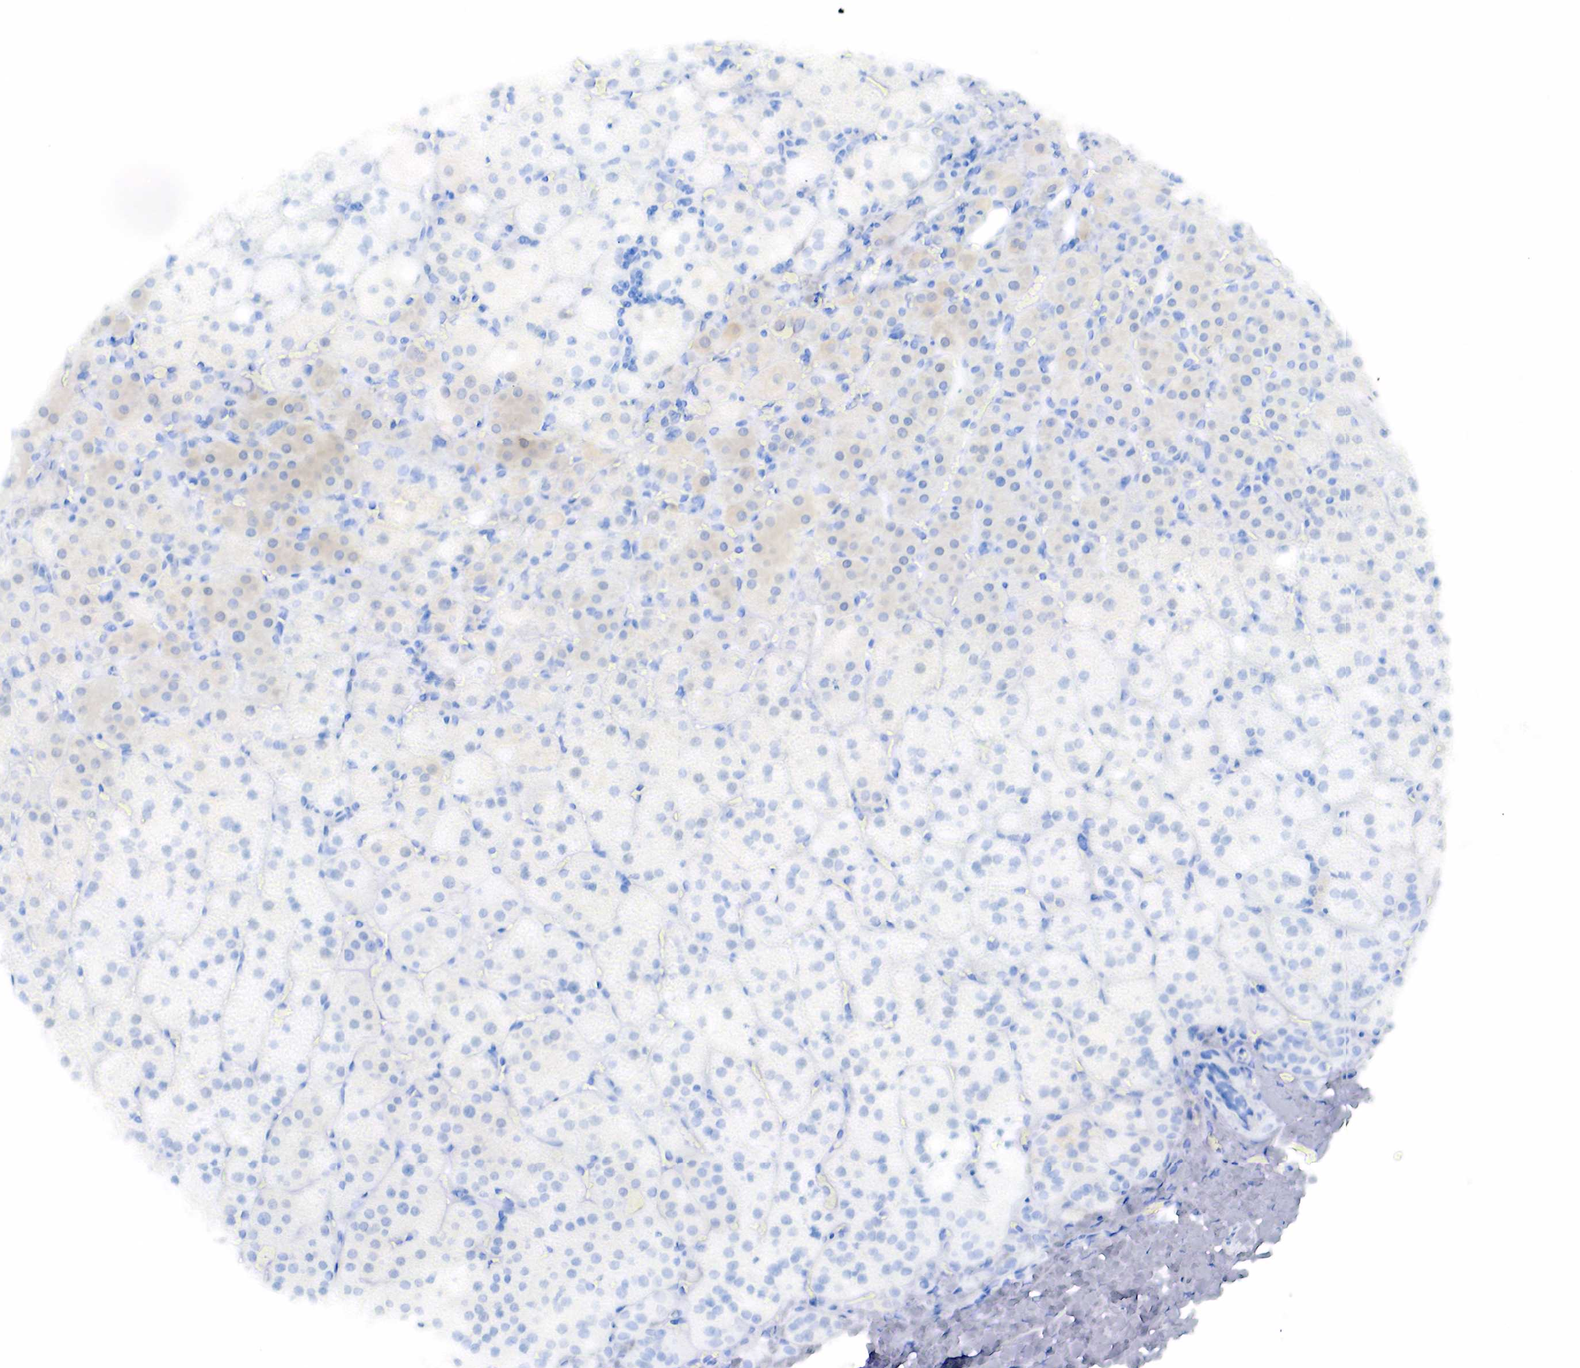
{"staining": {"intensity": "negative", "quantity": "none", "location": "none"}, "tissue": "adrenal gland", "cell_type": "Glandular cells", "image_type": "normal", "snomed": [{"axis": "morphology", "description": "Normal tissue, NOS"}, {"axis": "topography", "description": "Adrenal gland"}], "caption": "Photomicrograph shows no significant protein positivity in glandular cells of unremarkable adrenal gland.", "gene": "KRT19", "patient": {"sex": "male", "age": 53}}